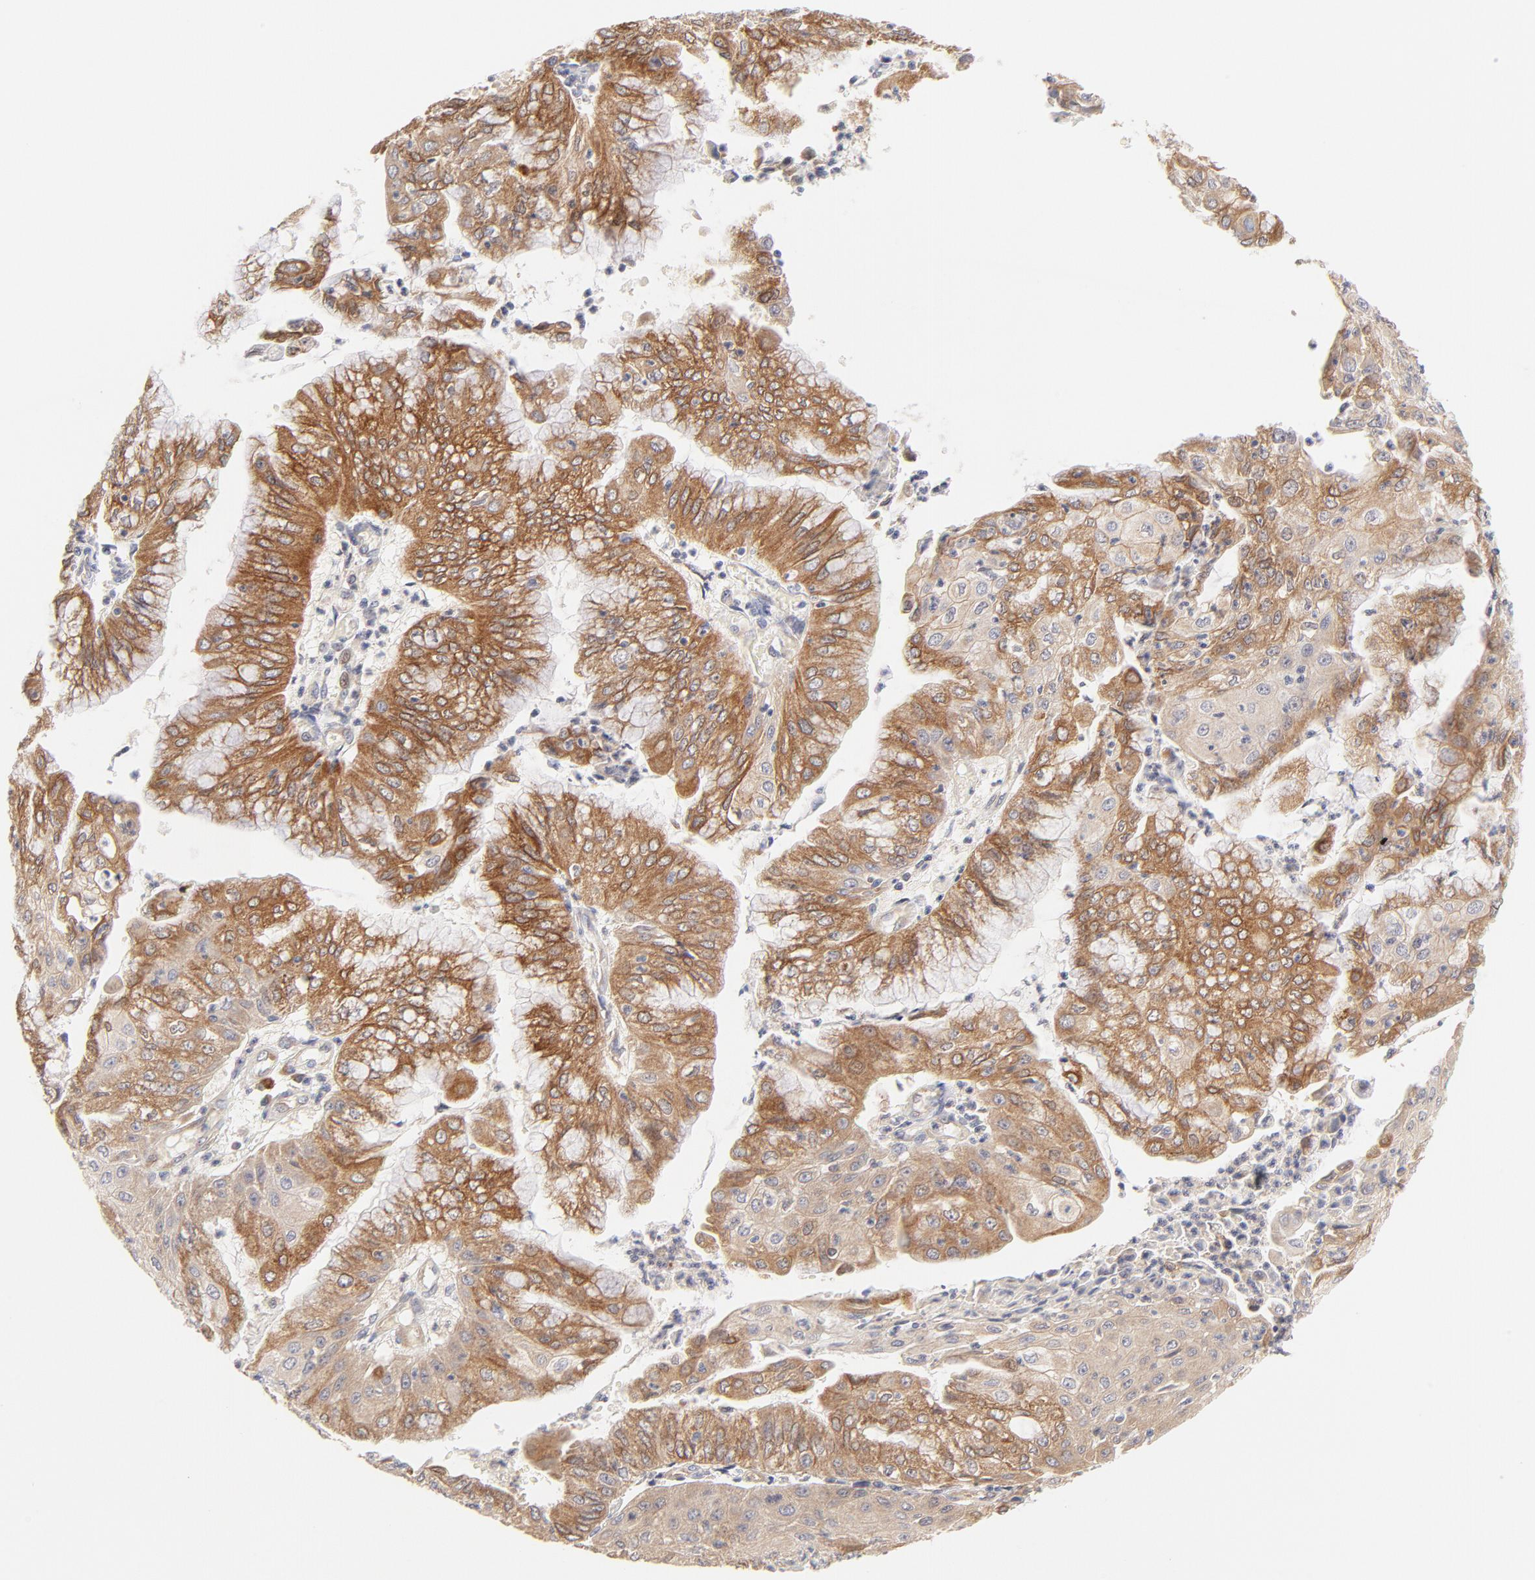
{"staining": {"intensity": "moderate", "quantity": ">75%", "location": "cytoplasmic/membranous"}, "tissue": "endometrial cancer", "cell_type": "Tumor cells", "image_type": "cancer", "snomed": [{"axis": "morphology", "description": "Adenocarcinoma, NOS"}, {"axis": "topography", "description": "Endometrium"}], "caption": "Approximately >75% of tumor cells in human adenocarcinoma (endometrial) reveal moderate cytoplasmic/membranous protein expression as visualized by brown immunohistochemical staining.", "gene": "RPS6KA1", "patient": {"sex": "female", "age": 79}}